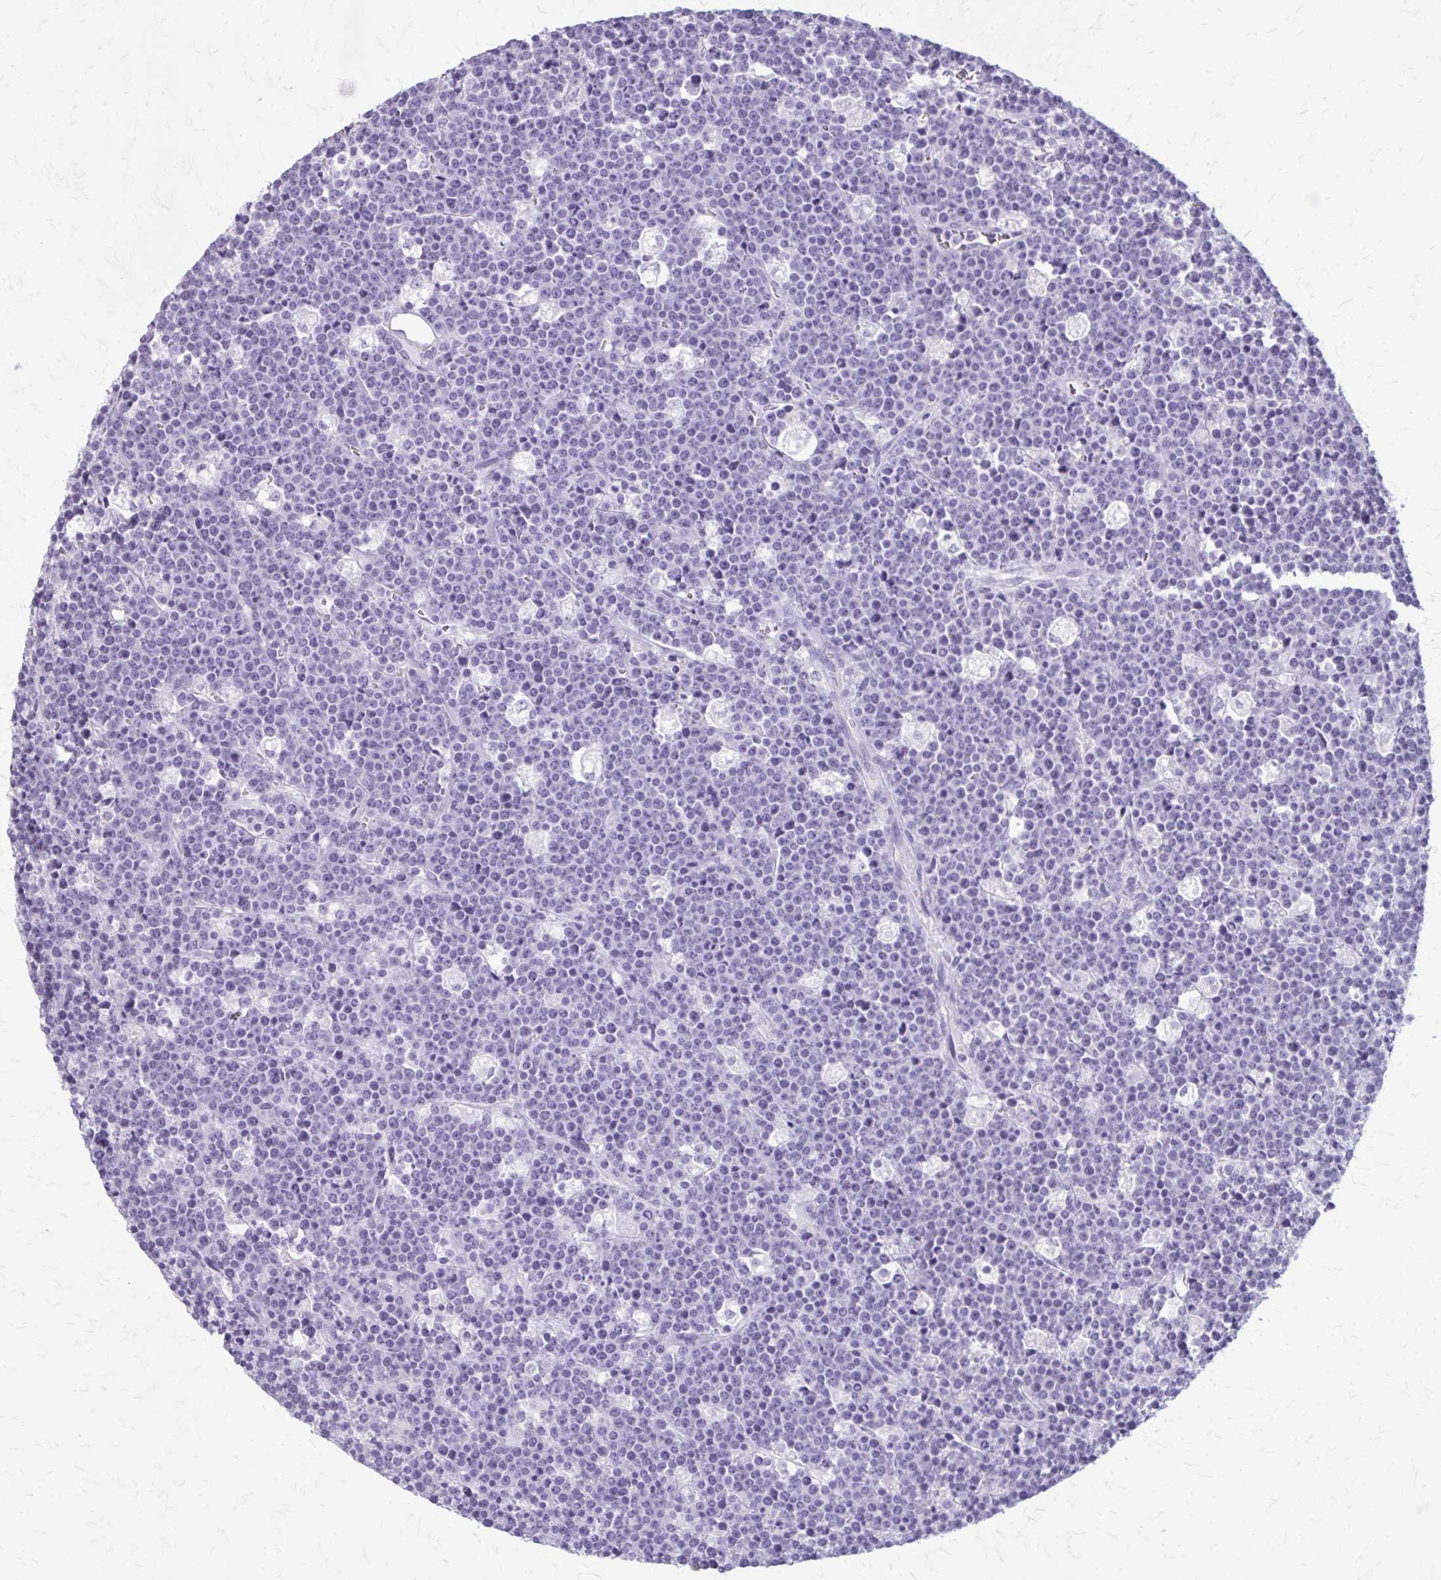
{"staining": {"intensity": "negative", "quantity": "none", "location": "none"}, "tissue": "lymphoma", "cell_type": "Tumor cells", "image_type": "cancer", "snomed": [{"axis": "morphology", "description": "Malignant lymphoma, non-Hodgkin's type, High grade"}, {"axis": "topography", "description": "Ovary"}], "caption": "IHC photomicrograph of neoplastic tissue: lymphoma stained with DAB (3,3'-diaminobenzidine) displays no significant protein positivity in tumor cells. The staining was performed using DAB to visualize the protein expression in brown, while the nuclei were stained in blue with hematoxylin (Magnification: 20x).", "gene": "KRT5", "patient": {"sex": "female", "age": 56}}